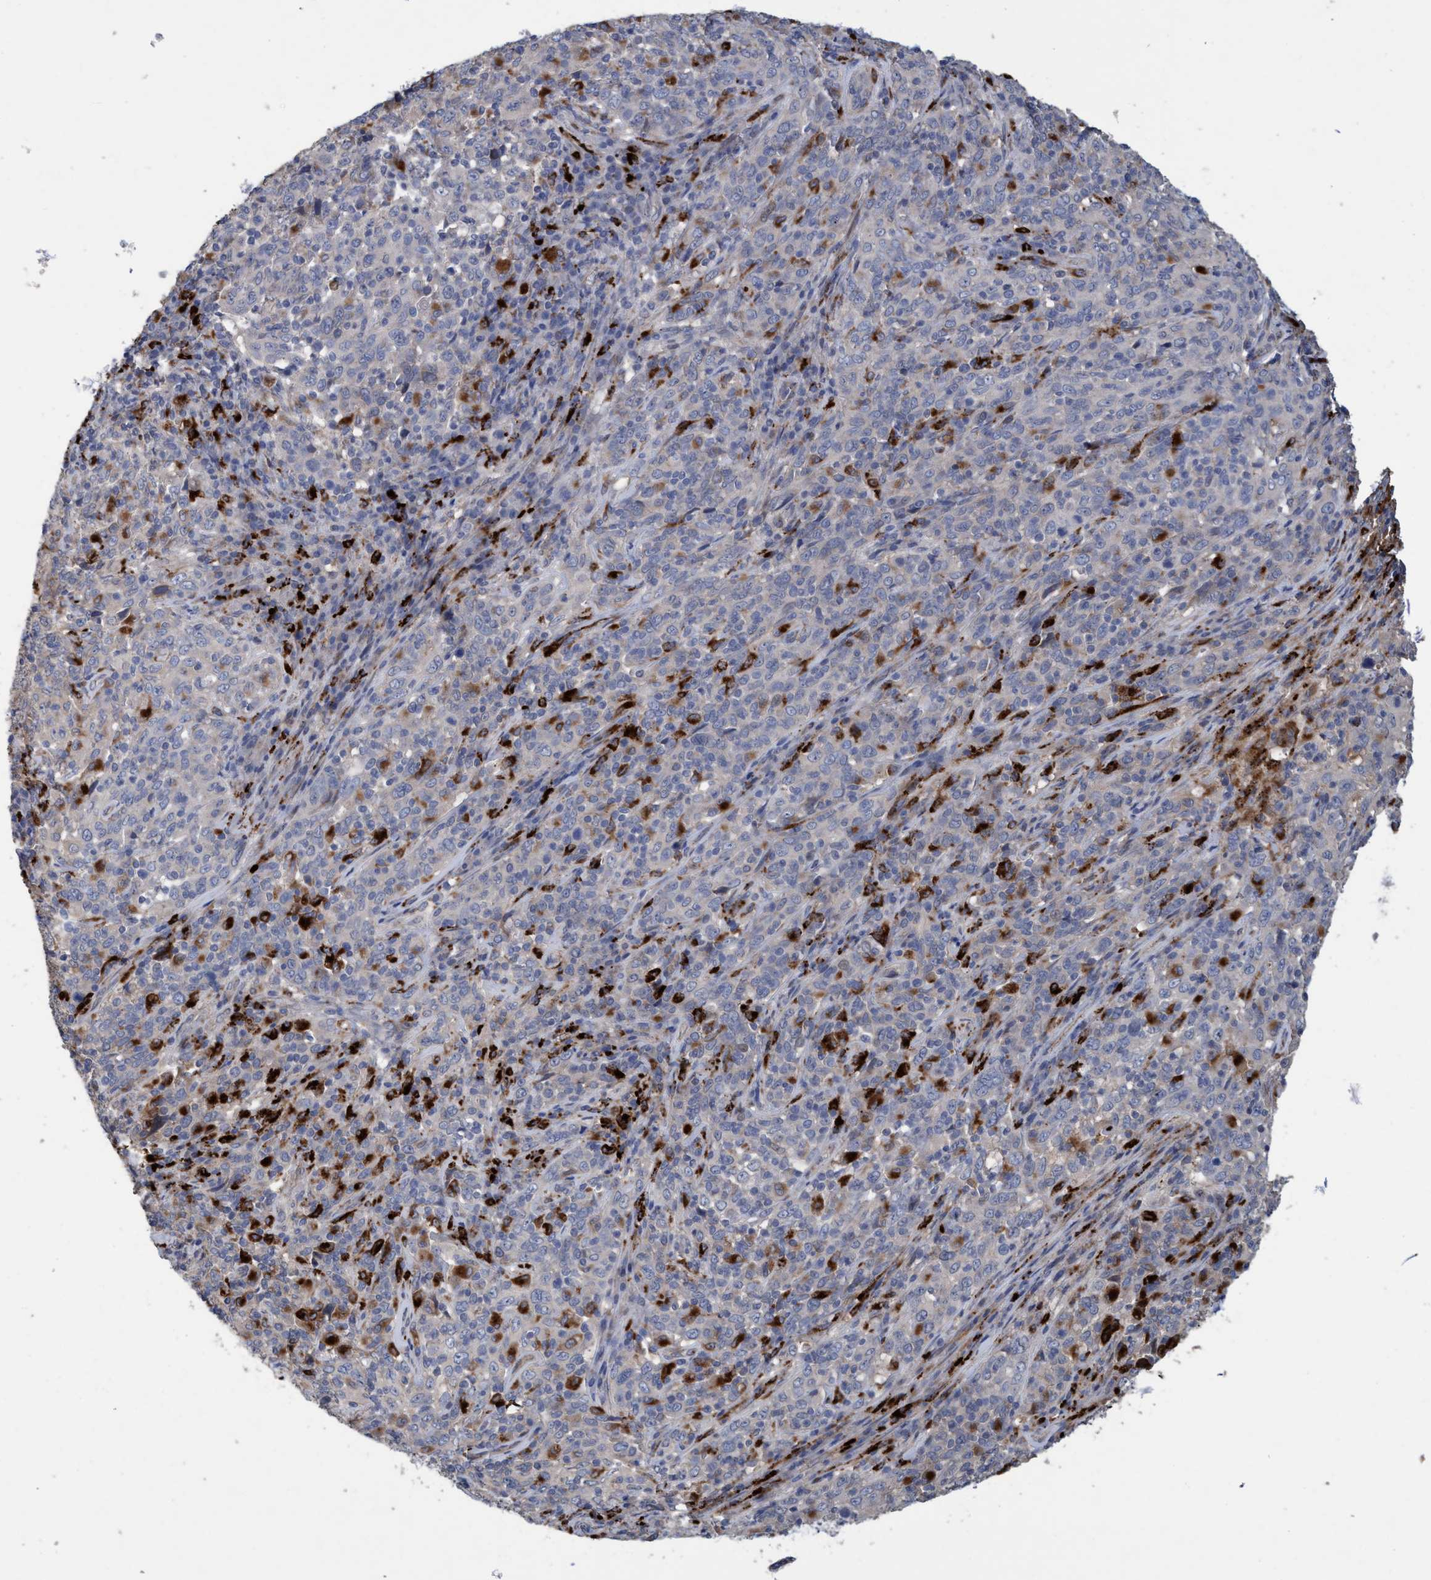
{"staining": {"intensity": "weak", "quantity": "25%-75%", "location": "cytoplasmic/membranous"}, "tissue": "cervical cancer", "cell_type": "Tumor cells", "image_type": "cancer", "snomed": [{"axis": "morphology", "description": "Squamous cell carcinoma, NOS"}, {"axis": "topography", "description": "Cervix"}], "caption": "Brown immunohistochemical staining in human squamous cell carcinoma (cervical) exhibits weak cytoplasmic/membranous positivity in about 25%-75% of tumor cells.", "gene": "BBS9", "patient": {"sex": "female", "age": 46}}